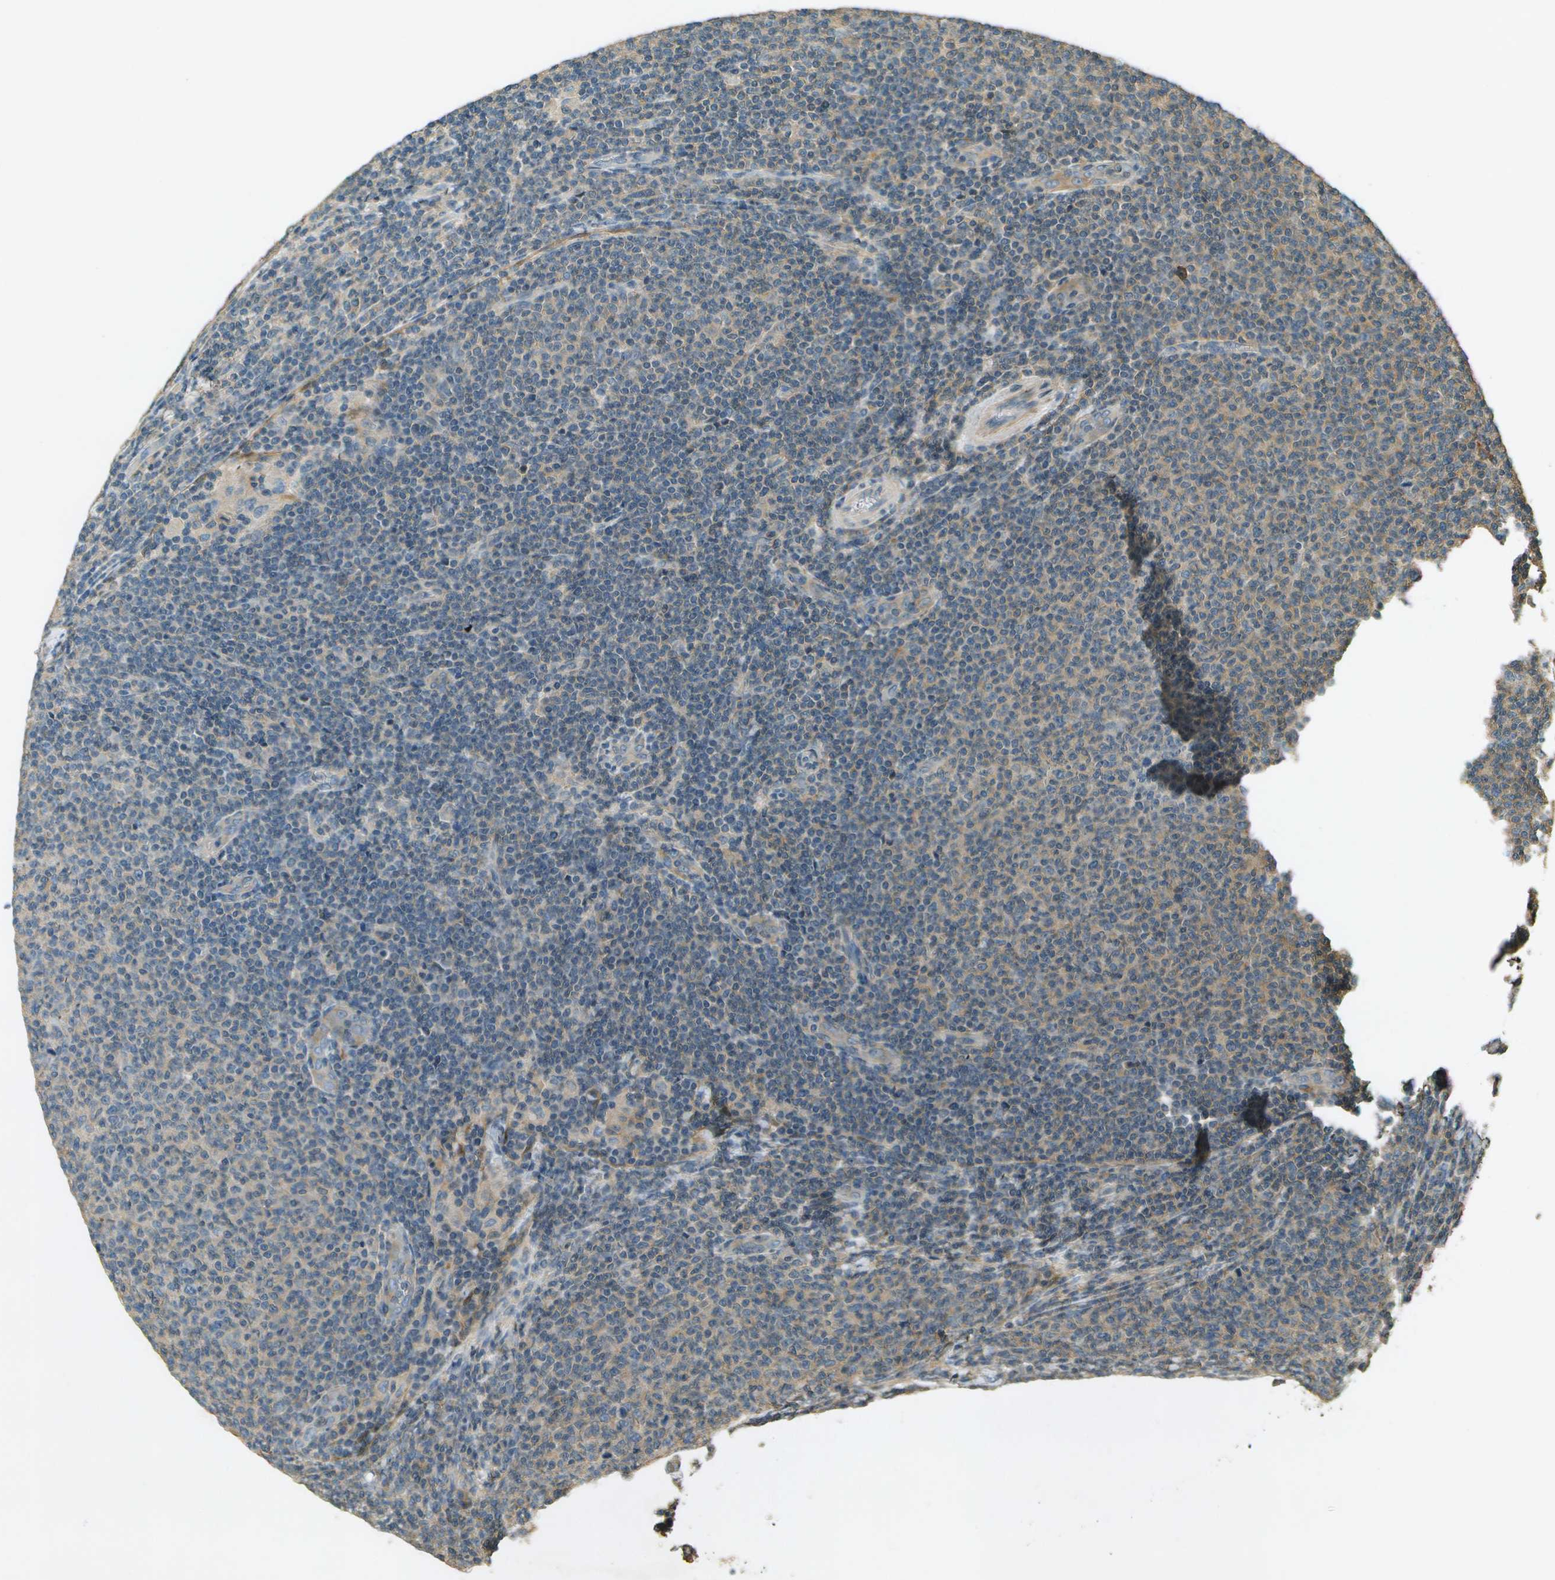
{"staining": {"intensity": "negative", "quantity": "none", "location": "none"}, "tissue": "lymphoma", "cell_type": "Tumor cells", "image_type": "cancer", "snomed": [{"axis": "morphology", "description": "Malignant lymphoma, non-Hodgkin's type, Low grade"}, {"axis": "topography", "description": "Lymph node"}], "caption": "The histopathology image demonstrates no significant expression in tumor cells of lymphoma.", "gene": "NUDT4", "patient": {"sex": "male", "age": 66}}